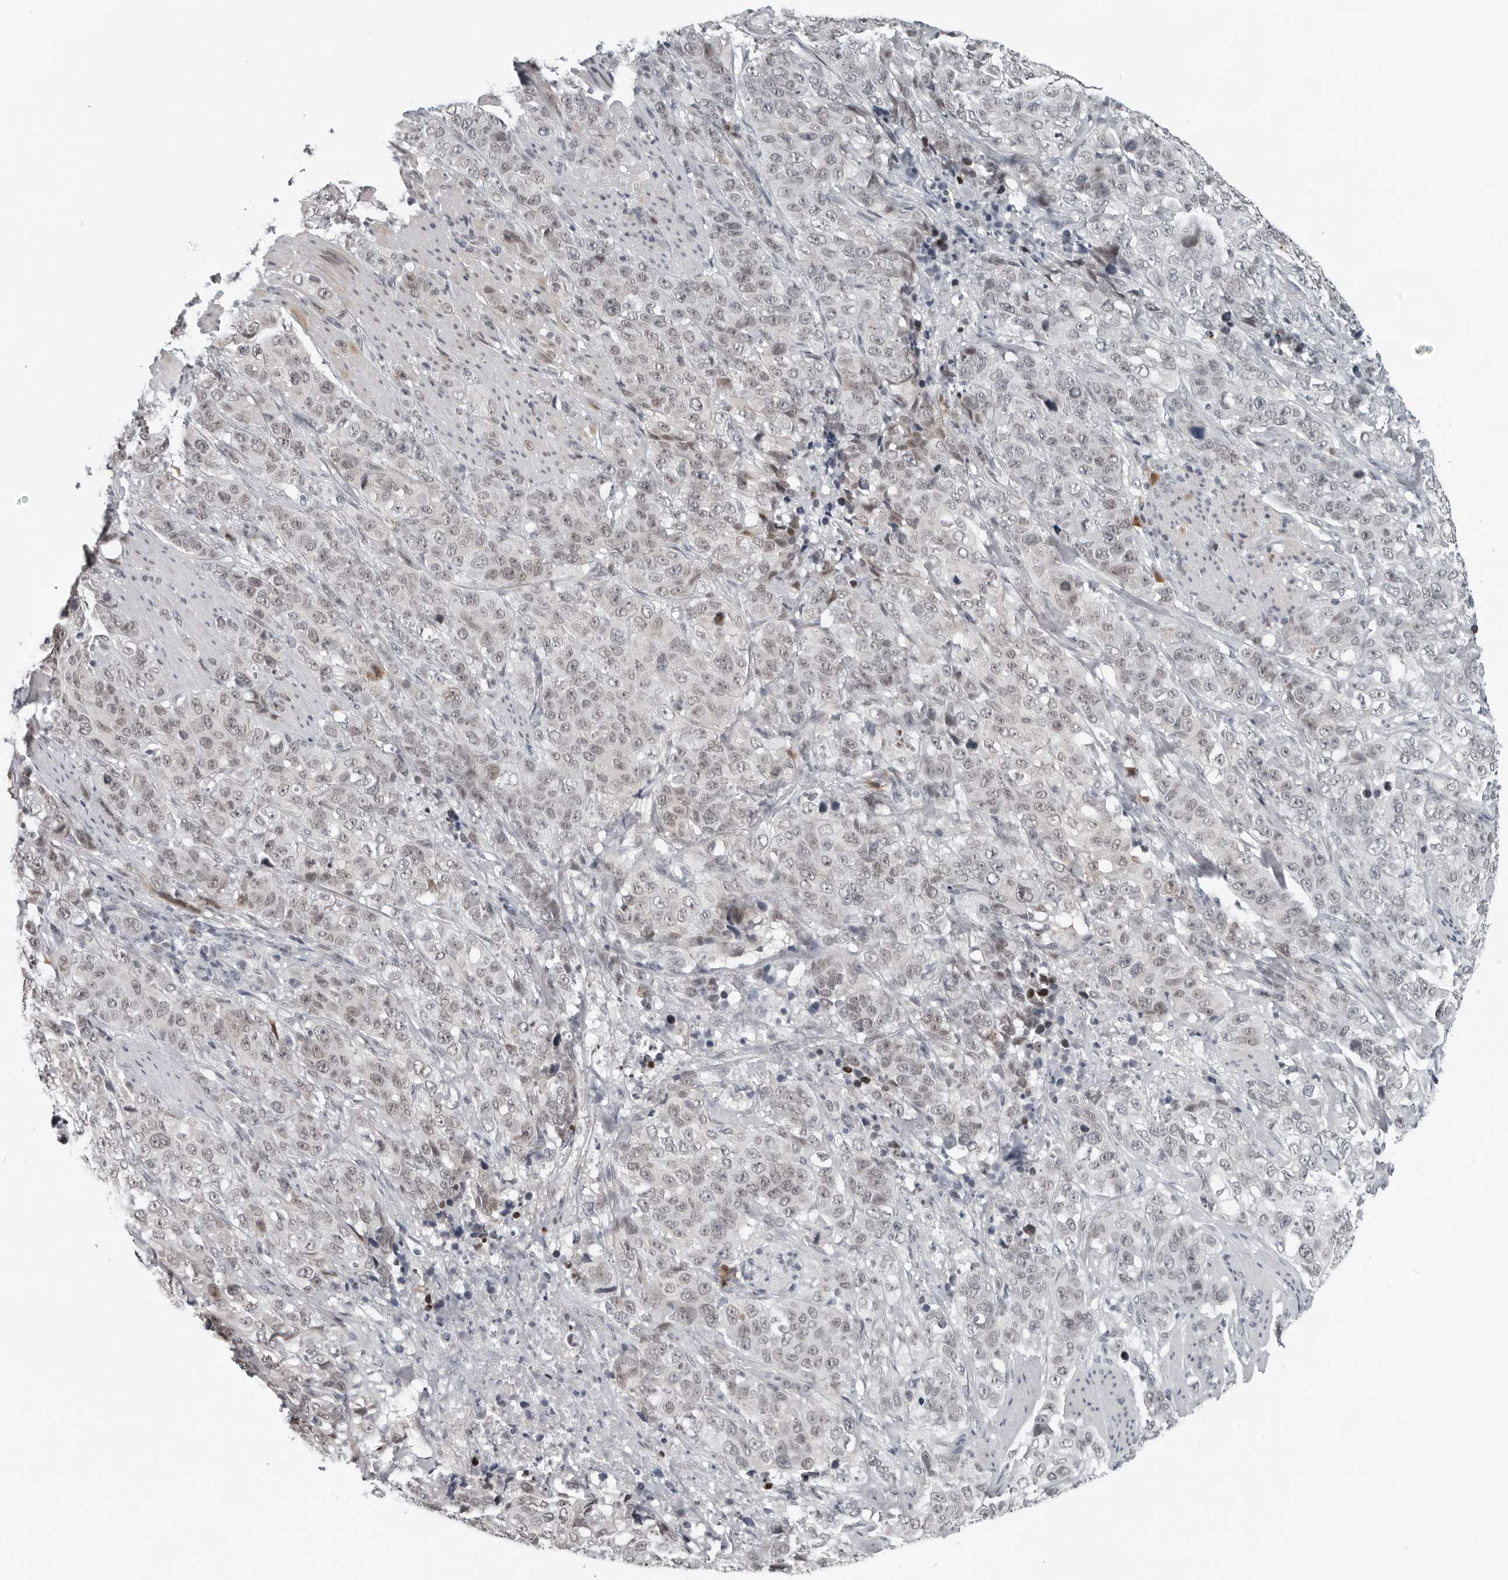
{"staining": {"intensity": "negative", "quantity": "none", "location": "none"}, "tissue": "stomach cancer", "cell_type": "Tumor cells", "image_type": "cancer", "snomed": [{"axis": "morphology", "description": "Adenocarcinoma, NOS"}, {"axis": "topography", "description": "Stomach"}], "caption": "Stomach adenocarcinoma stained for a protein using immunohistochemistry demonstrates no expression tumor cells.", "gene": "PPP1R42", "patient": {"sex": "male", "age": 48}}